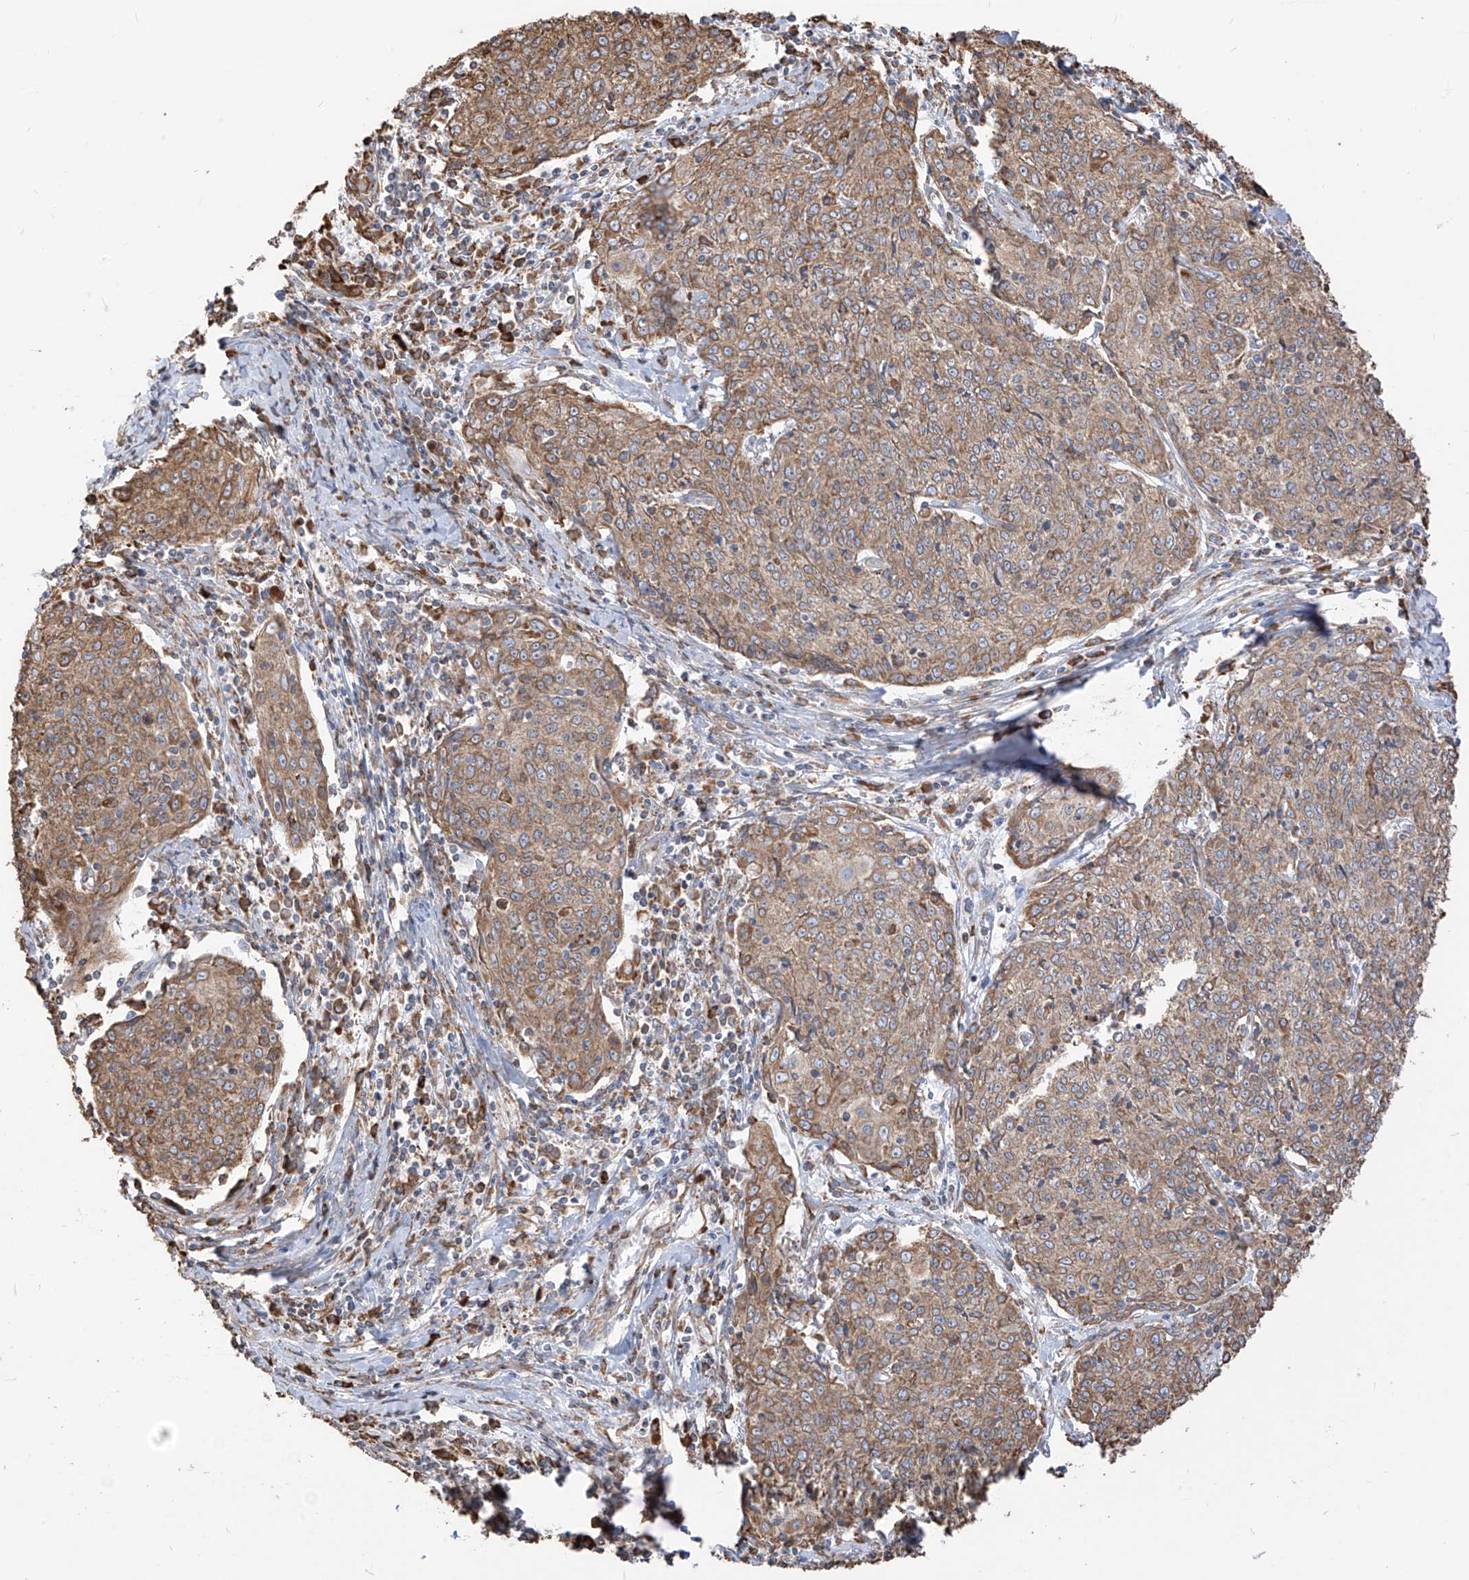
{"staining": {"intensity": "moderate", "quantity": ">75%", "location": "cytoplasmic/membranous"}, "tissue": "cervical cancer", "cell_type": "Tumor cells", "image_type": "cancer", "snomed": [{"axis": "morphology", "description": "Squamous cell carcinoma, NOS"}, {"axis": "topography", "description": "Cervix"}], "caption": "High-magnification brightfield microscopy of squamous cell carcinoma (cervical) stained with DAB (3,3'-diaminobenzidine) (brown) and counterstained with hematoxylin (blue). tumor cells exhibit moderate cytoplasmic/membranous expression is identified in approximately>75% of cells. (Stains: DAB (3,3'-diaminobenzidine) in brown, nuclei in blue, Microscopy: brightfield microscopy at high magnification).", "gene": "PDIA6", "patient": {"sex": "female", "age": 48}}